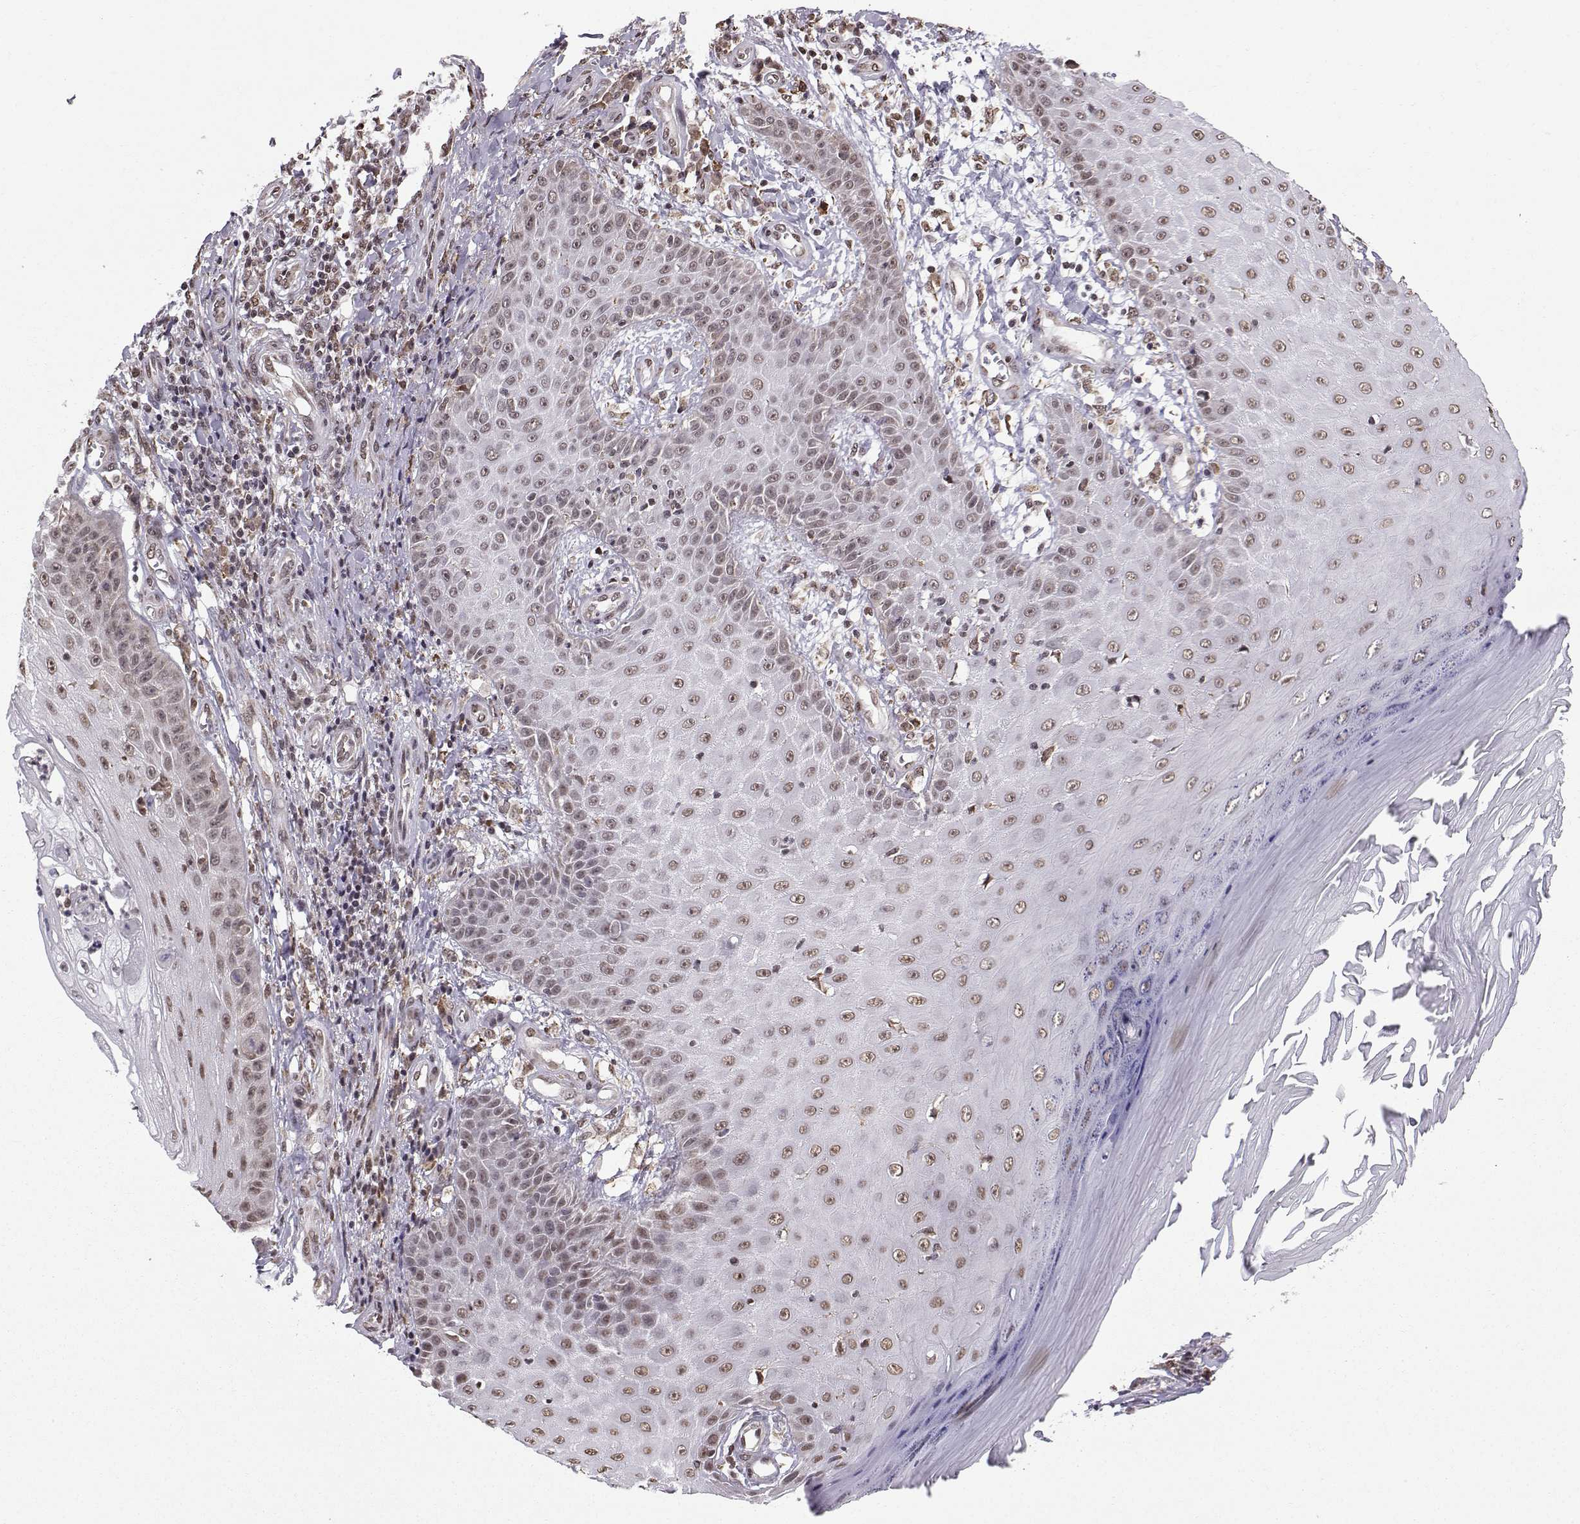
{"staining": {"intensity": "weak", "quantity": "25%-75%", "location": "nuclear"}, "tissue": "skin cancer", "cell_type": "Tumor cells", "image_type": "cancer", "snomed": [{"axis": "morphology", "description": "Squamous cell carcinoma, NOS"}, {"axis": "topography", "description": "Skin"}], "caption": "A micrograph showing weak nuclear positivity in about 25%-75% of tumor cells in squamous cell carcinoma (skin), as visualized by brown immunohistochemical staining.", "gene": "EZH1", "patient": {"sex": "male", "age": 70}}